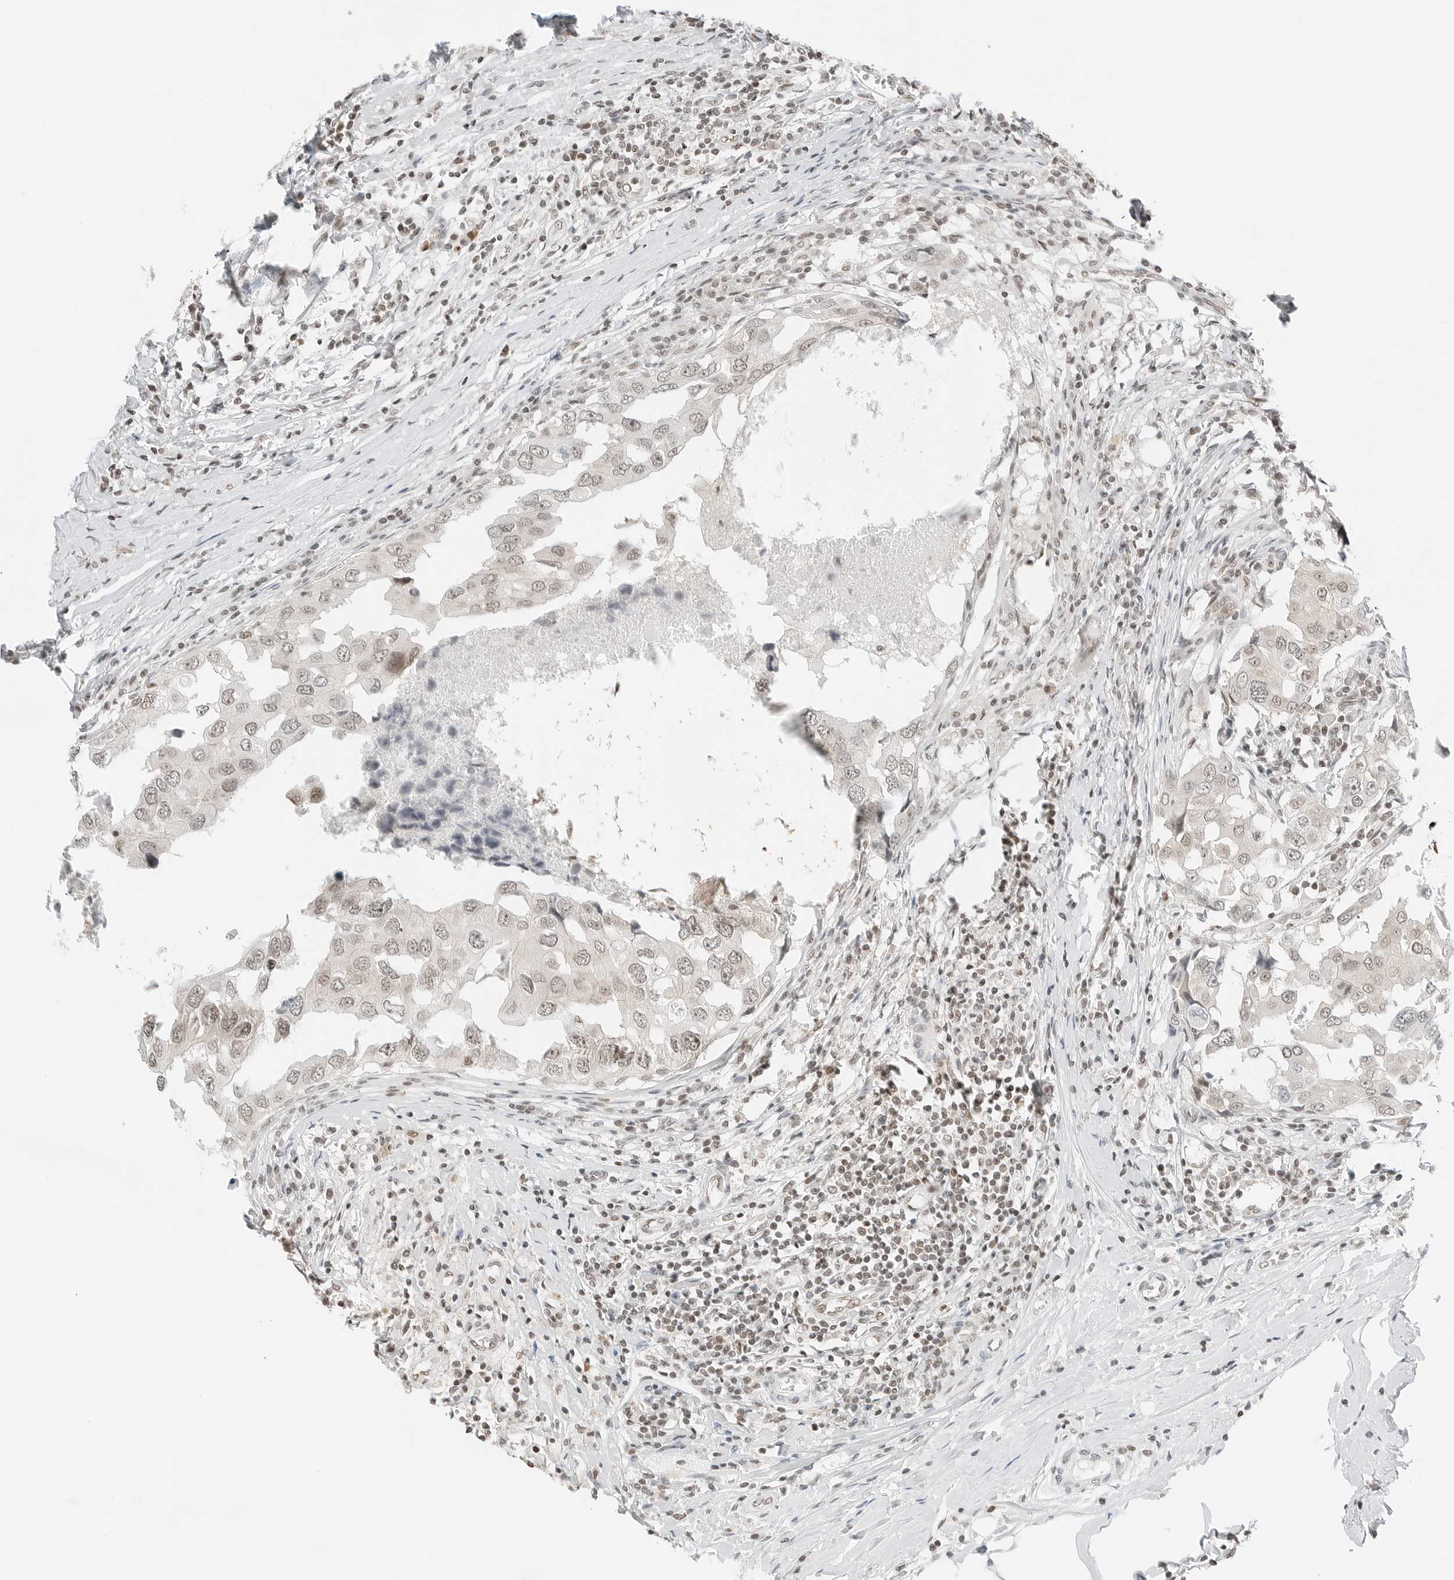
{"staining": {"intensity": "weak", "quantity": ">75%", "location": "nuclear"}, "tissue": "breast cancer", "cell_type": "Tumor cells", "image_type": "cancer", "snomed": [{"axis": "morphology", "description": "Duct carcinoma"}, {"axis": "topography", "description": "Breast"}], "caption": "There is low levels of weak nuclear positivity in tumor cells of invasive ductal carcinoma (breast), as demonstrated by immunohistochemical staining (brown color).", "gene": "CRTC2", "patient": {"sex": "female", "age": 27}}